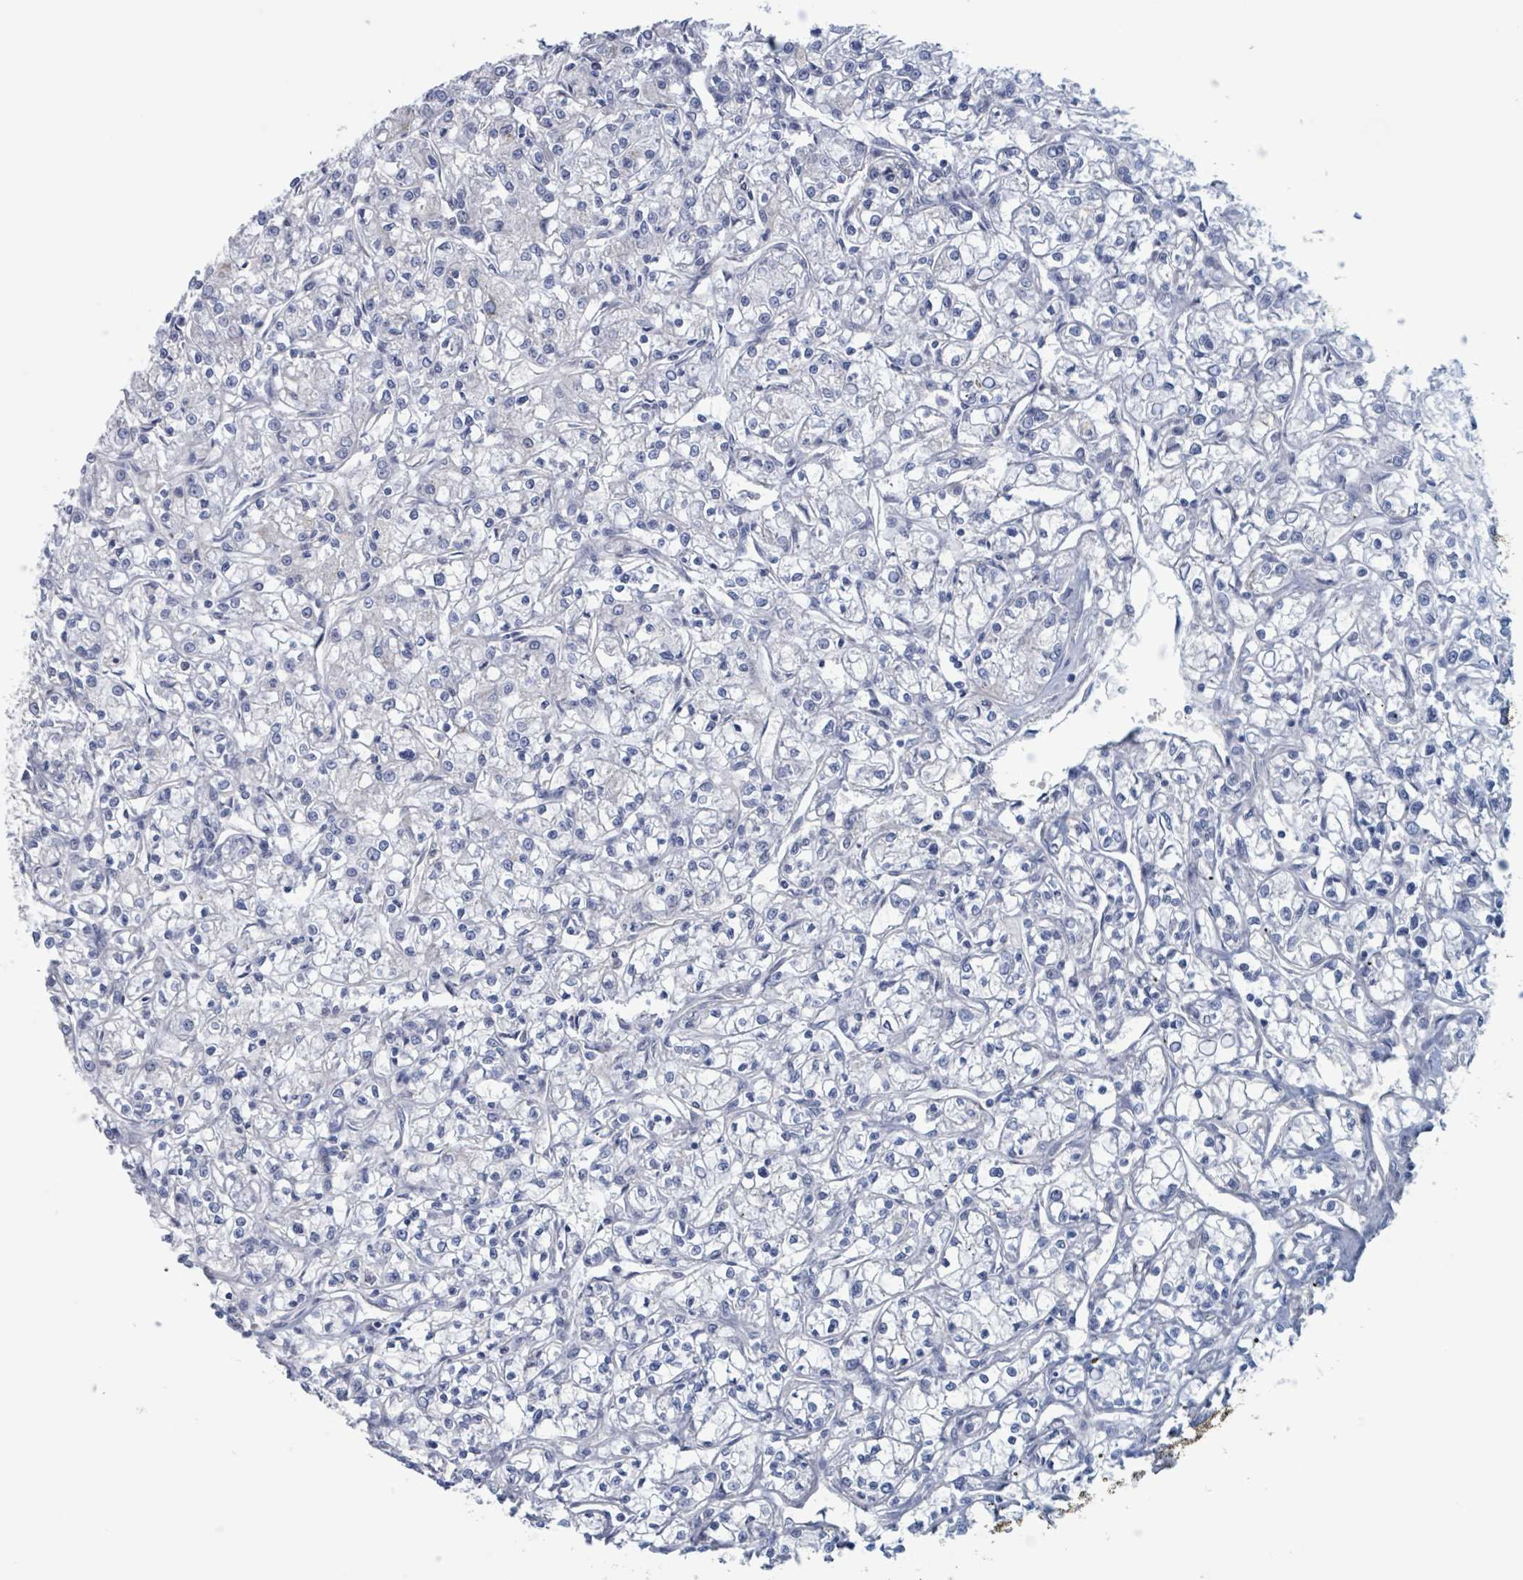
{"staining": {"intensity": "negative", "quantity": "none", "location": "none"}, "tissue": "renal cancer", "cell_type": "Tumor cells", "image_type": "cancer", "snomed": [{"axis": "morphology", "description": "Adenocarcinoma, NOS"}, {"axis": "topography", "description": "Kidney"}], "caption": "A micrograph of human renal cancer is negative for staining in tumor cells.", "gene": "KLK4", "patient": {"sex": "female", "age": 59}}